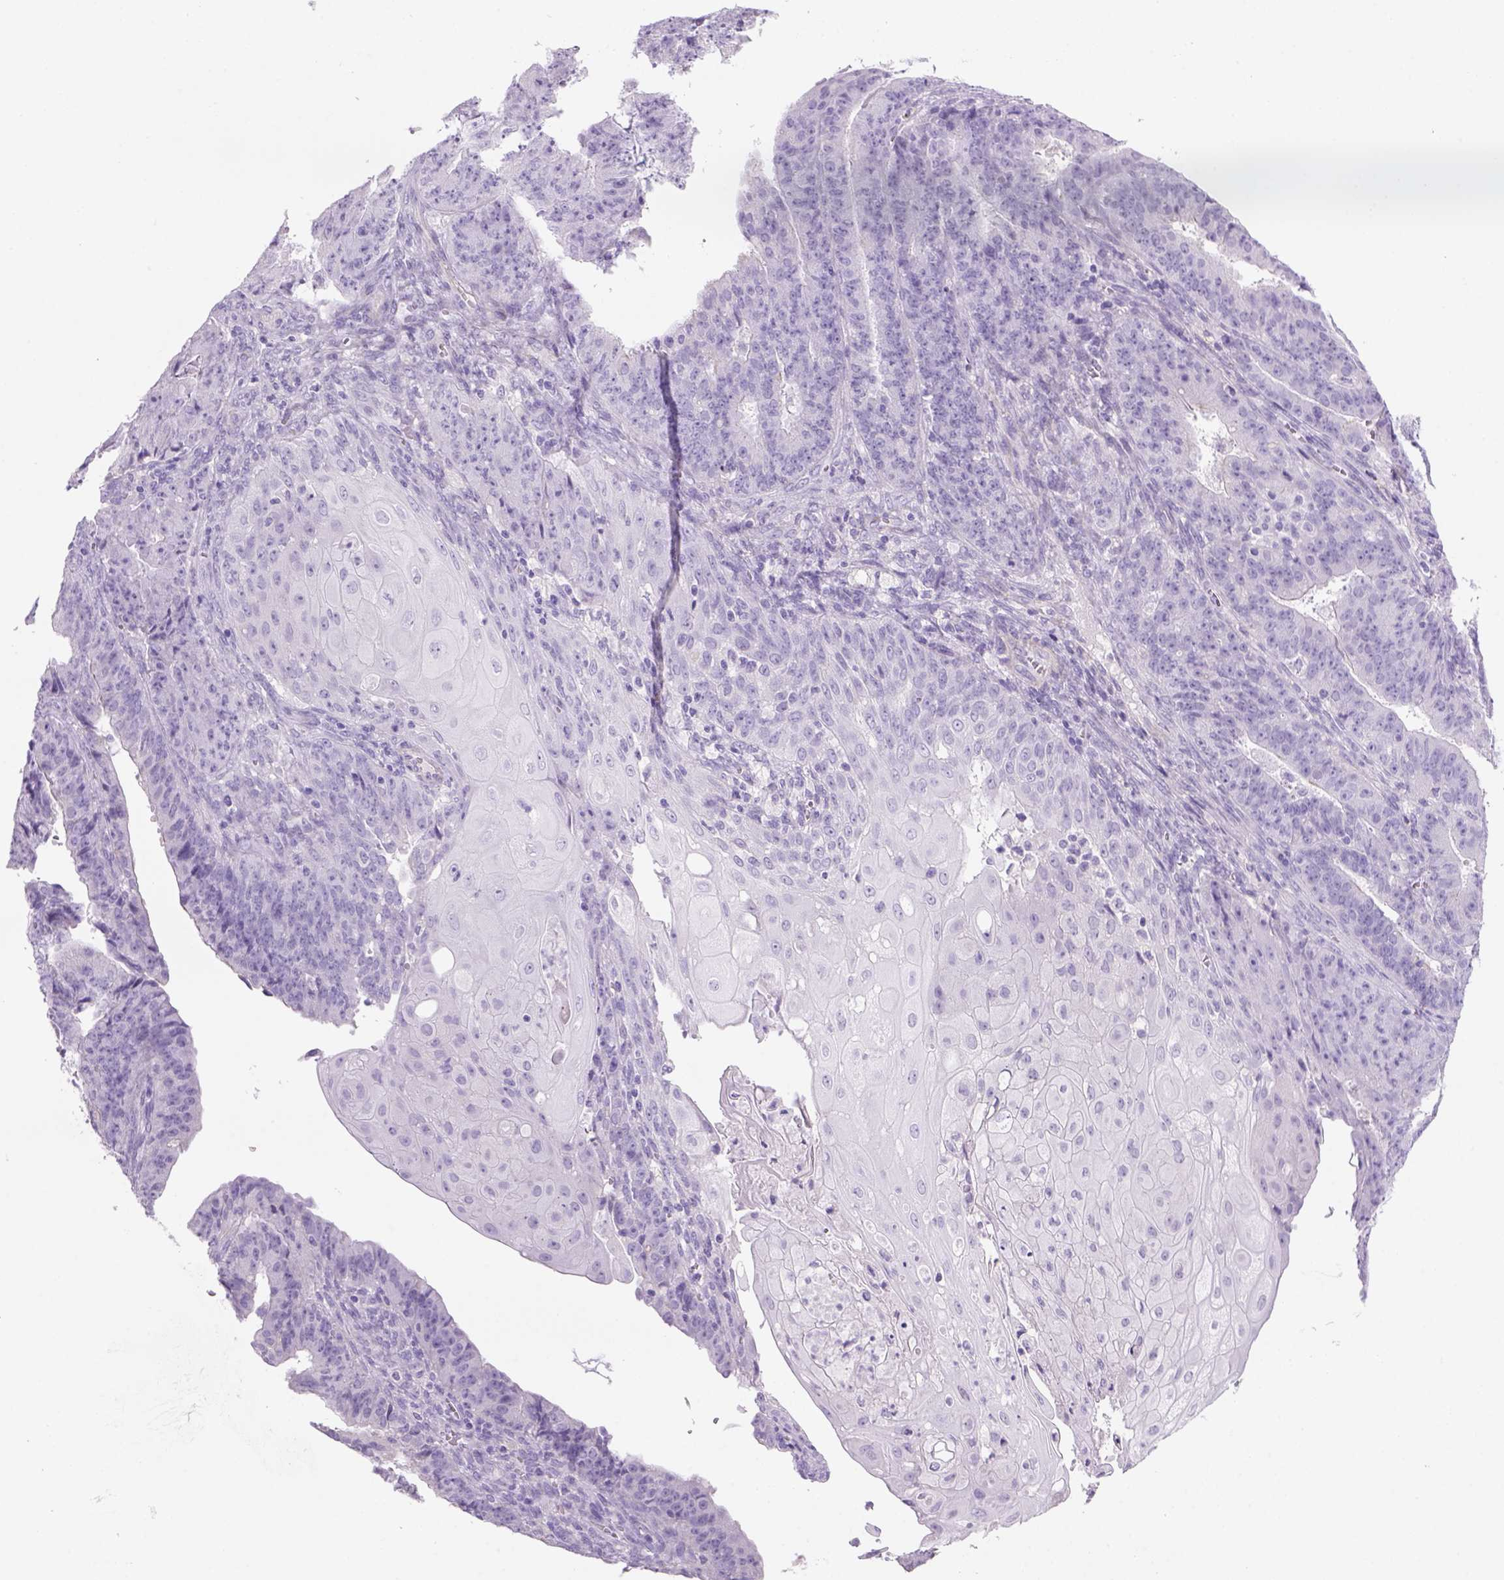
{"staining": {"intensity": "negative", "quantity": "none", "location": "none"}, "tissue": "ovarian cancer", "cell_type": "Tumor cells", "image_type": "cancer", "snomed": [{"axis": "morphology", "description": "Carcinoma, endometroid"}, {"axis": "topography", "description": "Ovary"}], "caption": "The IHC micrograph has no significant positivity in tumor cells of endometroid carcinoma (ovarian) tissue. (DAB immunohistochemistry (IHC) with hematoxylin counter stain).", "gene": "TENM4", "patient": {"sex": "female", "age": 42}}